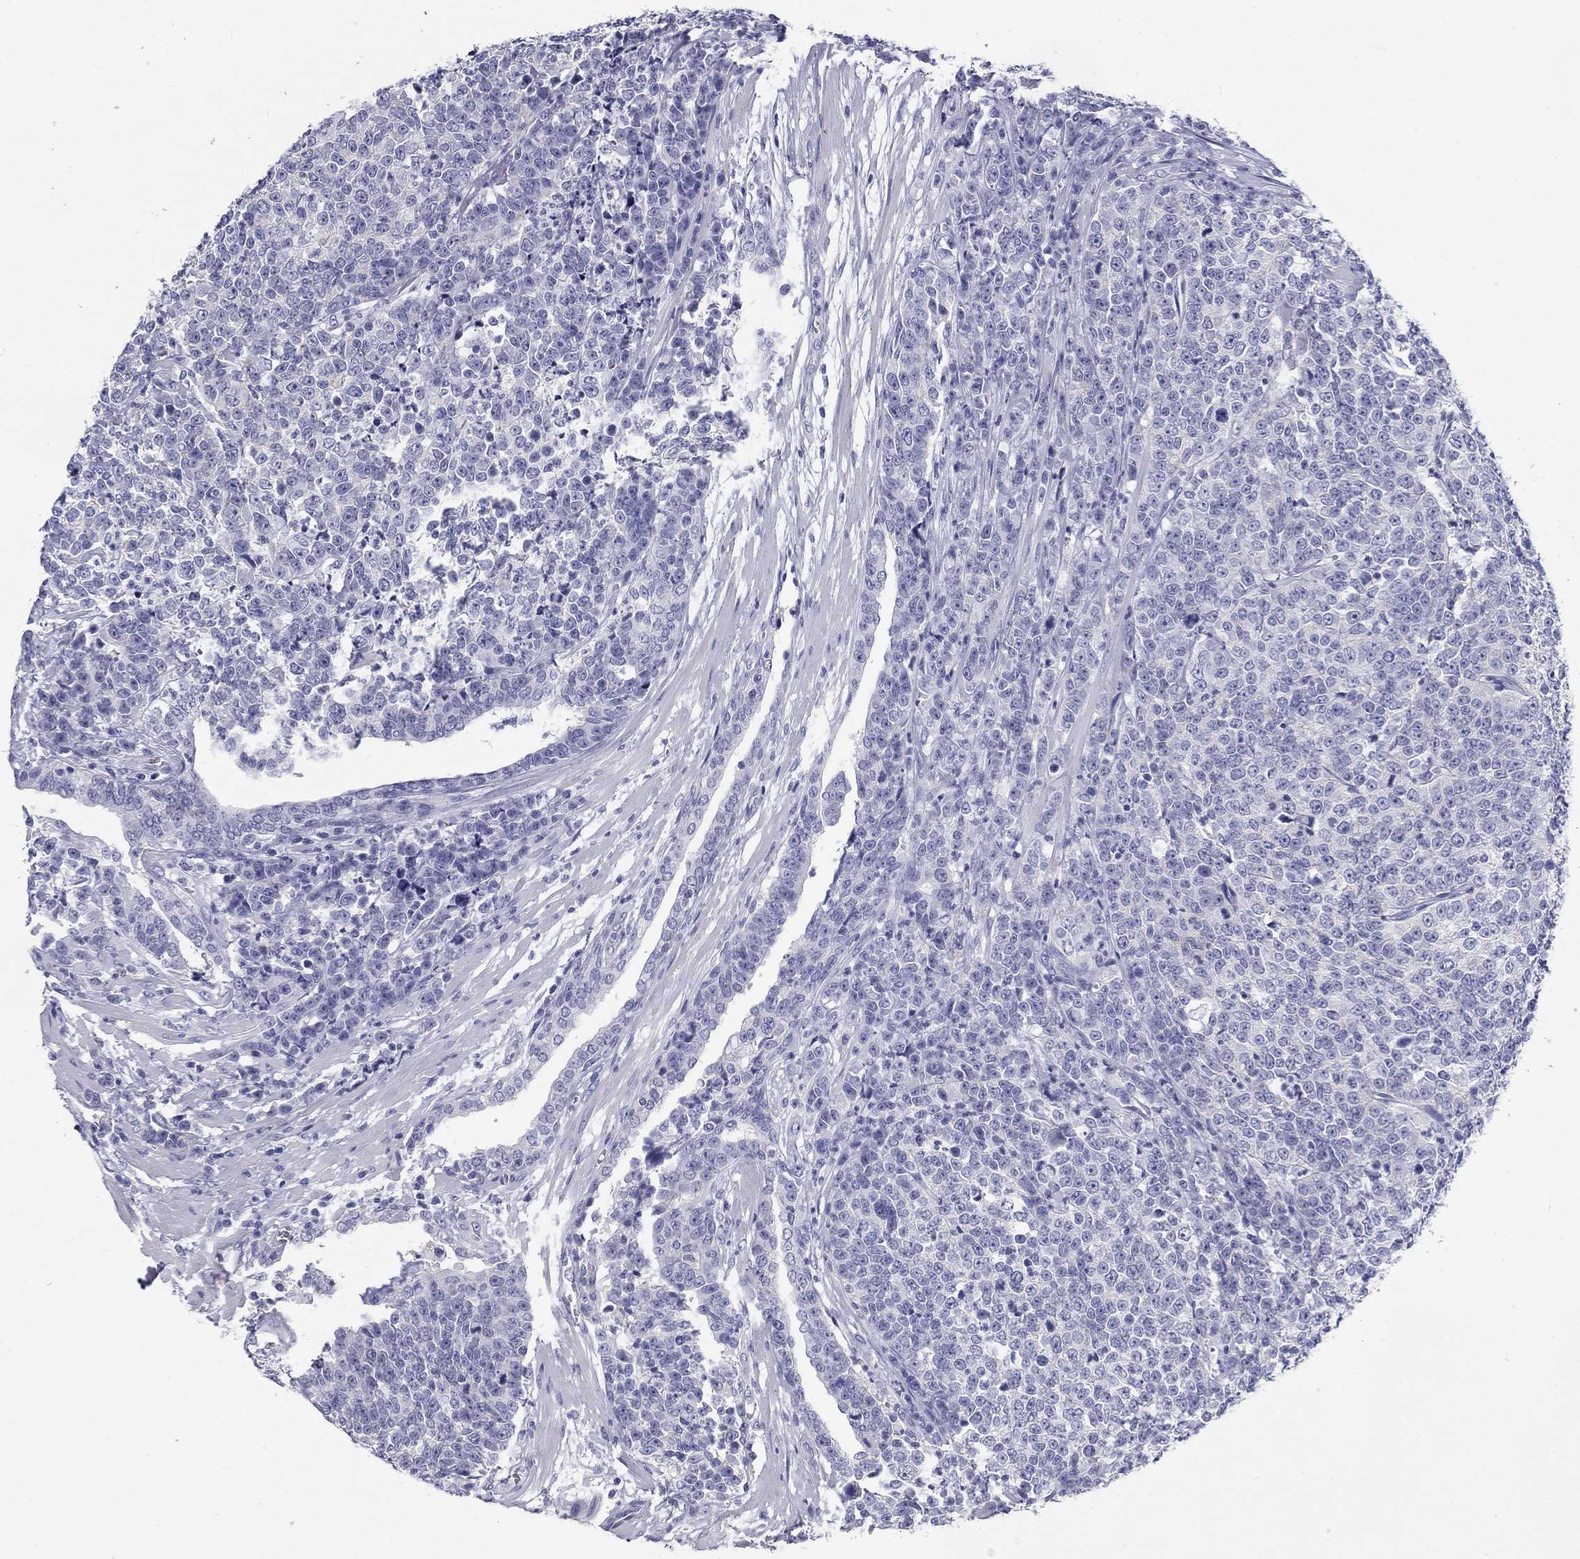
{"staining": {"intensity": "negative", "quantity": "none", "location": "none"}, "tissue": "prostate cancer", "cell_type": "Tumor cells", "image_type": "cancer", "snomed": [{"axis": "morphology", "description": "Adenocarcinoma, NOS"}, {"axis": "topography", "description": "Prostate"}], "caption": "Immunohistochemistry (IHC) histopathology image of neoplastic tissue: human prostate cancer (adenocarcinoma) stained with DAB (3,3'-diaminobenzidine) exhibits no significant protein expression in tumor cells.", "gene": "DNALI1", "patient": {"sex": "male", "age": 67}}